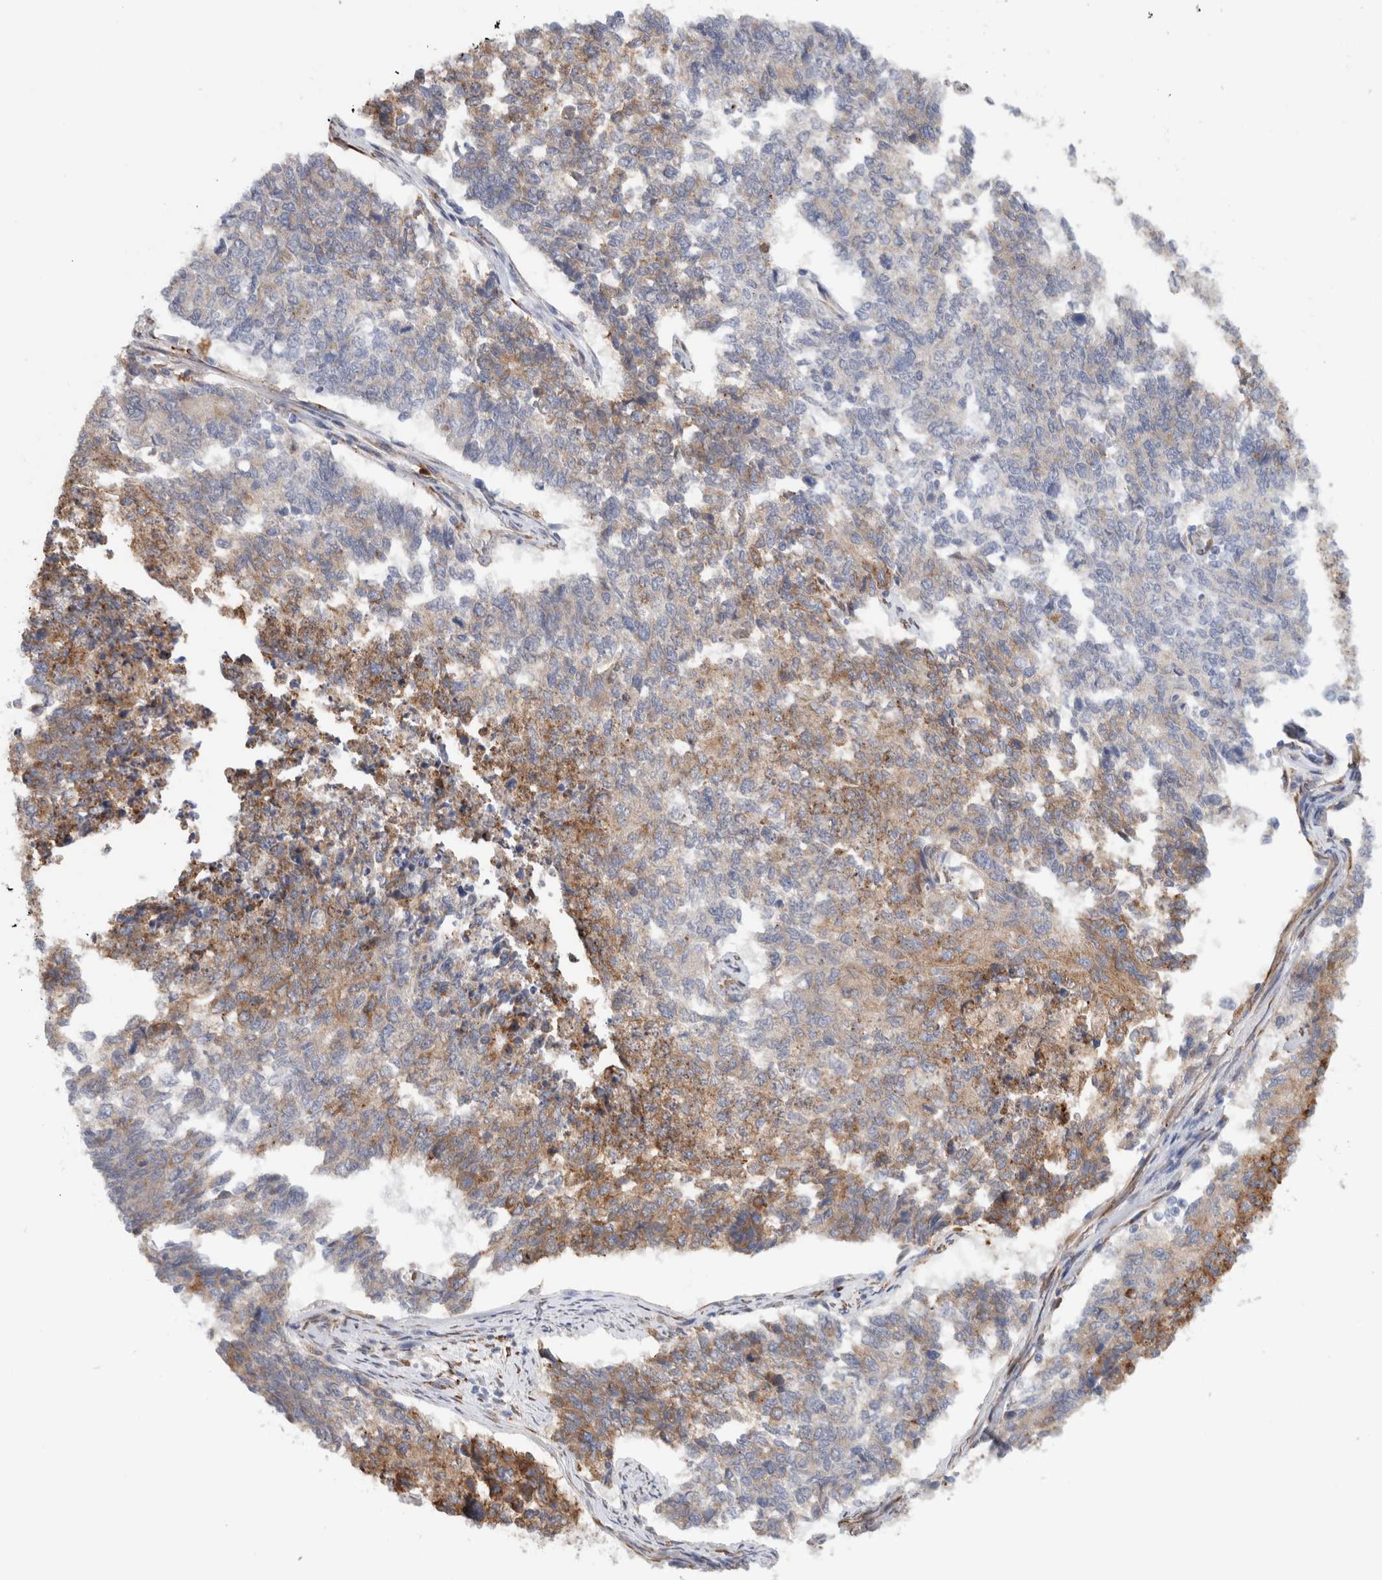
{"staining": {"intensity": "weak", "quantity": "25%-75%", "location": "cytoplasmic/membranous"}, "tissue": "cervical cancer", "cell_type": "Tumor cells", "image_type": "cancer", "snomed": [{"axis": "morphology", "description": "Squamous cell carcinoma, NOS"}, {"axis": "topography", "description": "Cervix"}], "caption": "Immunohistochemical staining of cervical cancer (squamous cell carcinoma) shows weak cytoplasmic/membranous protein staining in about 25%-75% of tumor cells. The staining was performed using DAB (3,3'-diaminobenzidine), with brown indicating positive protein expression. Nuclei are stained blue with hematoxylin.", "gene": "P4HA1", "patient": {"sex": "female", "age": 63}}